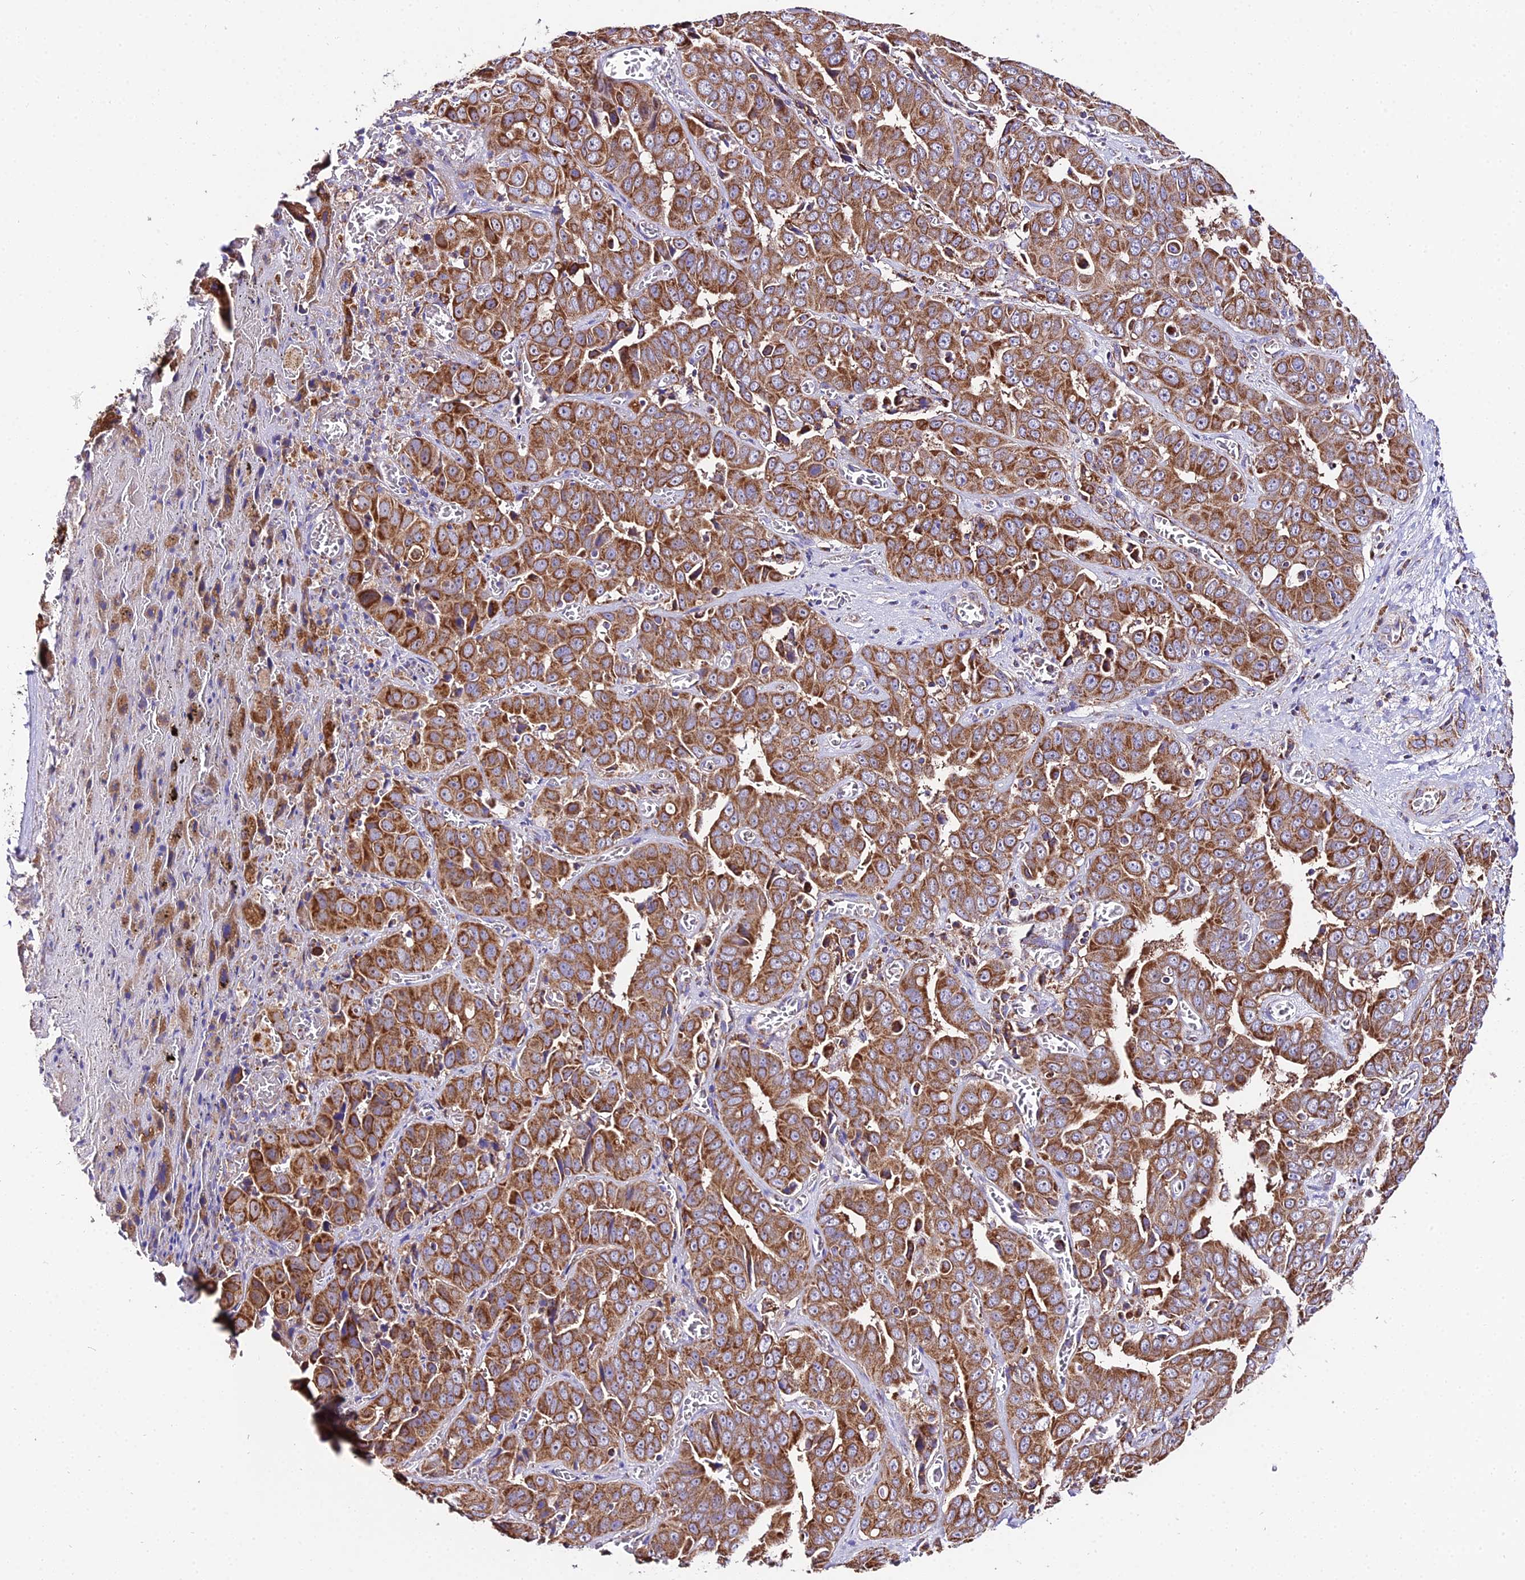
{"staining": {"intensity": "moderate", "quantity": ">75%", "location": "cytoplasmic/membranous"}, "tissue": "liver cancer", "cell_type": "Tumor cells", "image_type": "cancer", "snomed": [{"axis": "morphology", "description": "Cholangiocarcinoma"}, {"axis": "topography", "description": "Liver"}], "caption": "Immunohistochemistry (IHC) image of neoplastic tissue: human liver cancer stained using immunohistochemistry demonstrates medium levels of moderate protein expression localized specifically in the cytoplasmic/membranous of tumor cells, appearing as a cytoplasmic/membranous brown color.", "gene": "OCIAD1", "patient": {"sex": "female", "age": 52}}